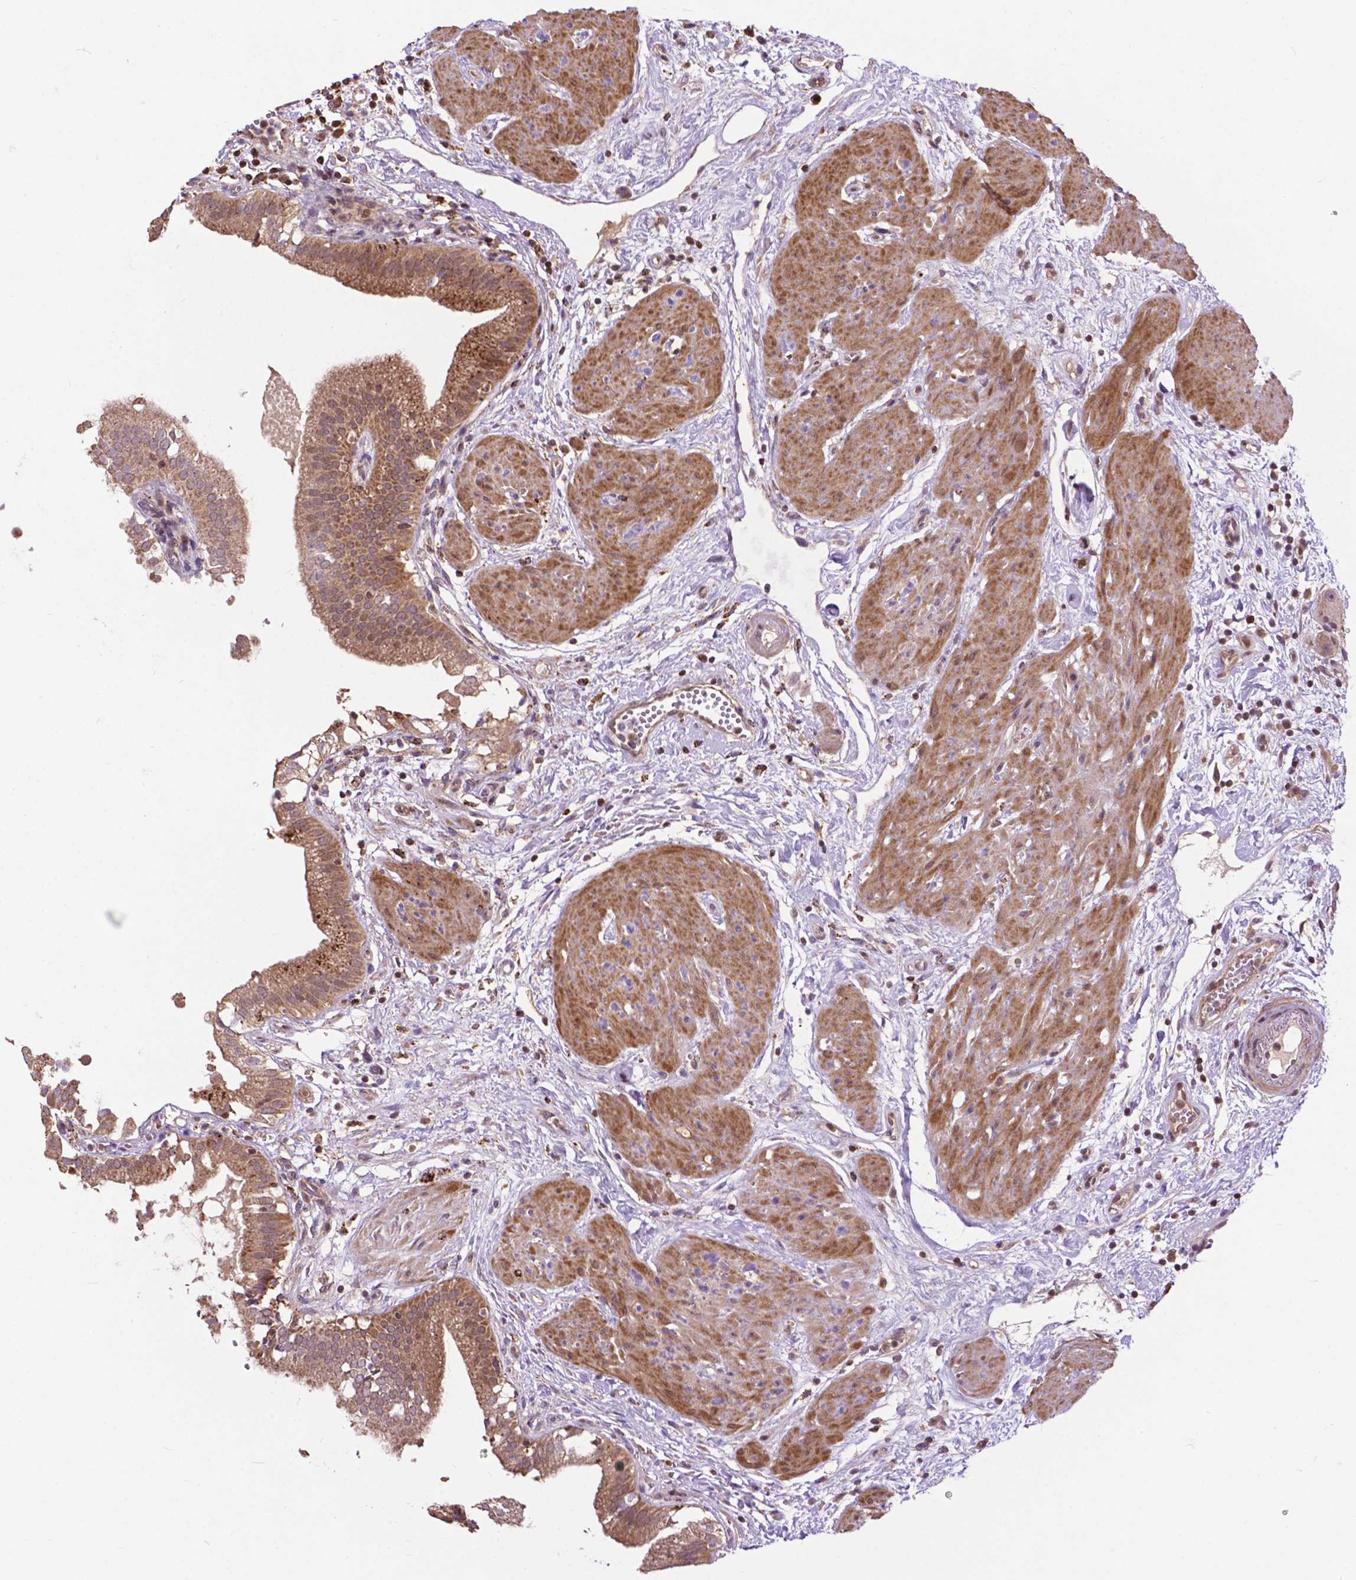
{"staining": {"intensity": "moderate", "quantity": ">75%", "location": "cytoplasmic/membranous"}, "tissue": "gallbladder", "cell_type": "Glandular cells", "image_type": "normal", "snomed": [{"axis": "morphology", "description": "Normal tissue, NOS"}, {"axis": "topography", "description": "Gallbladder"}], "caption": "This image displays immunohistochemistry staining of benign human gallbladder, with medium moderate cytoplasmic/membranous positivity in approximately >75% of glandular cells.", "gene": "CHMP4A", "patient": {"sex": "female", "age": 65}}